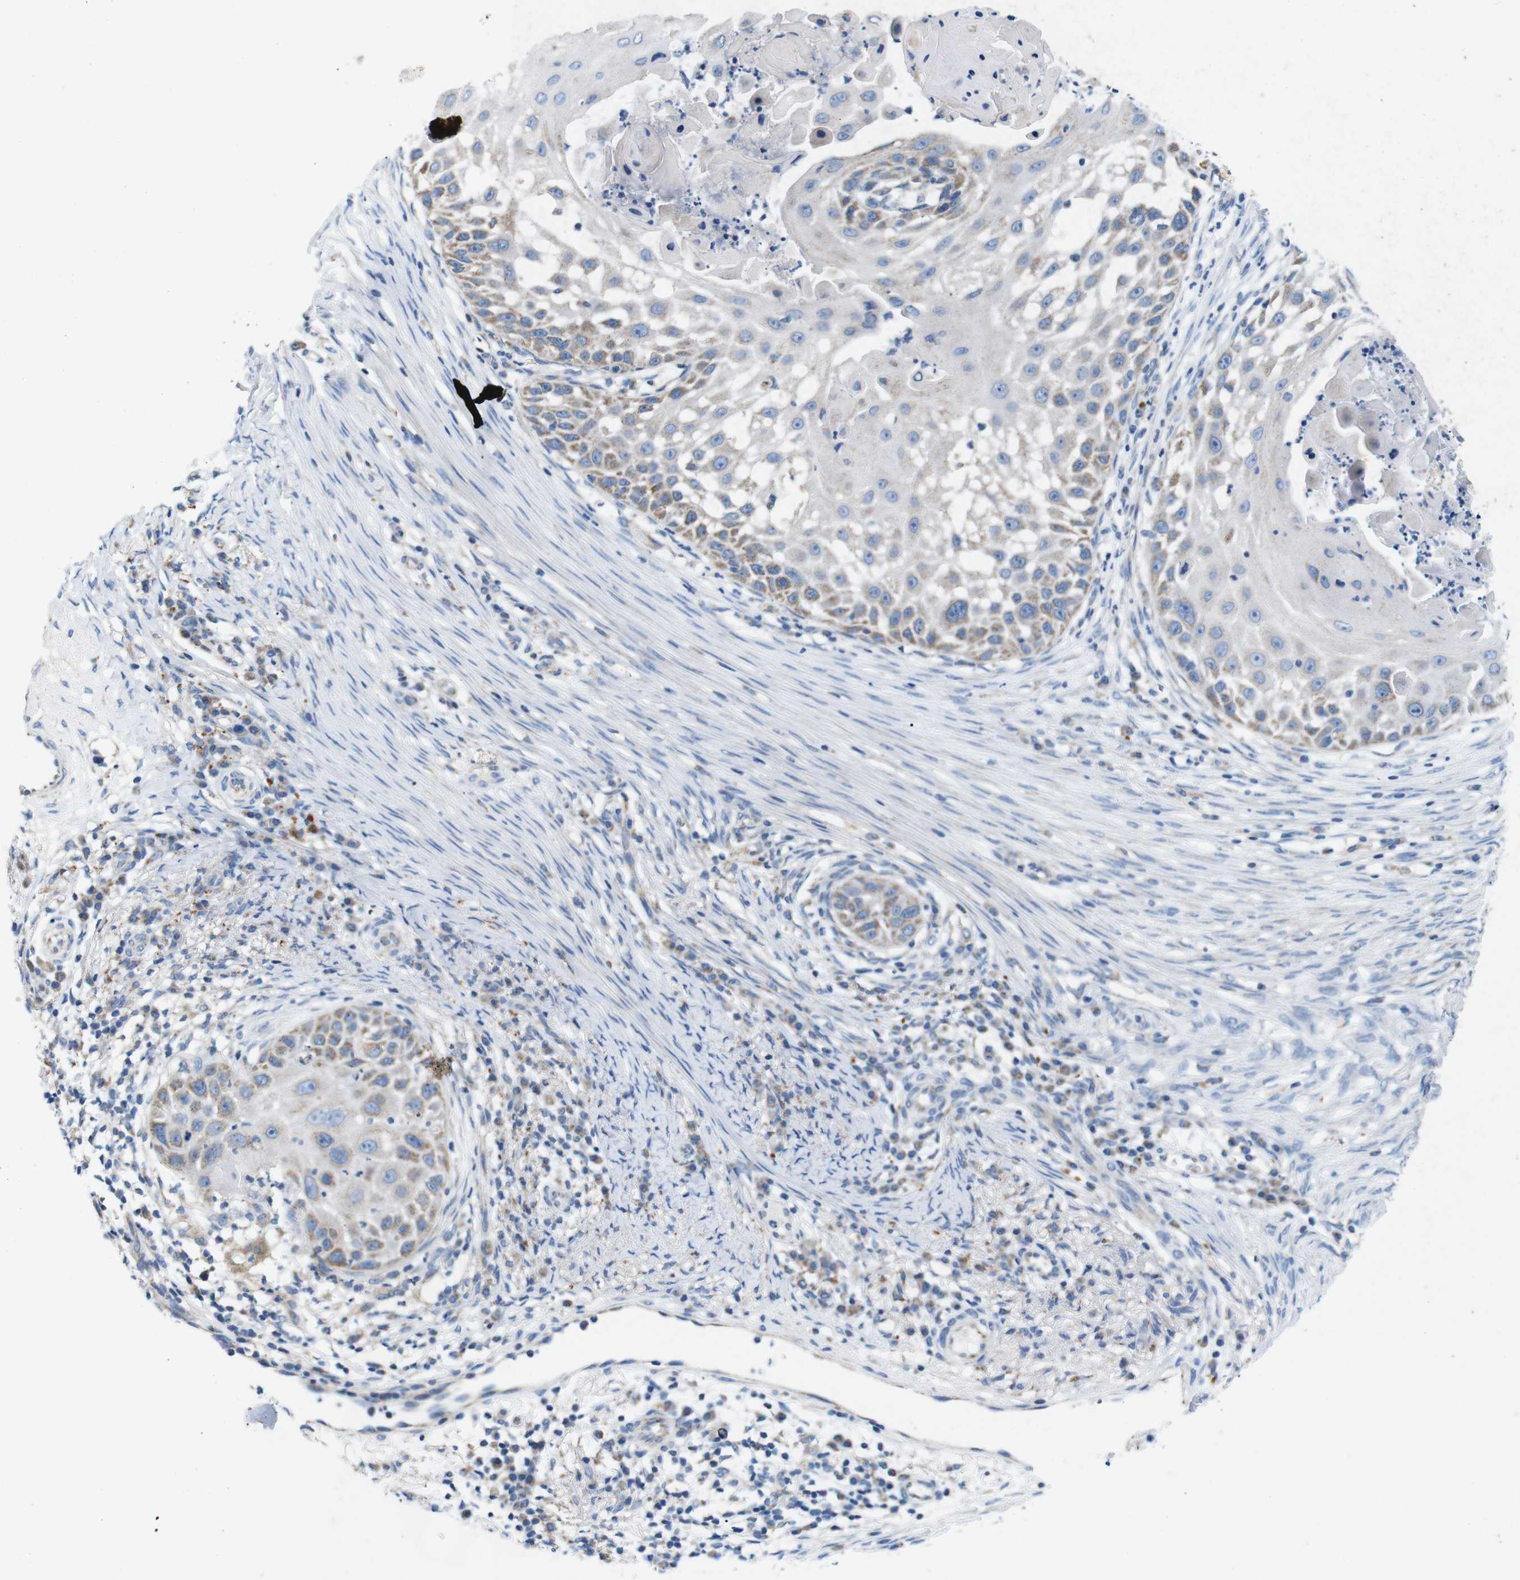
{"staining": {"intensity": "moderate", "quantity": "25%-75%", "location": "cytoplasmic/membranous"}, "tissue": "skin cancer", "cell_type": "Tumor cells", "image_type": "cancer", "snomed": [{"axis": "morphology", "description": "Squamous cell carcinoma, NOS"}, {"axis": "topography", "description": "Skin"}], "caption": "Tumor cells demonstrate medium levels of moderate cytoplasmic/membranous expression in about 25%-75% of cells in human skin cancer.", "gene": "F2RL1", "patient": {"sex": "female", "age": 44}}